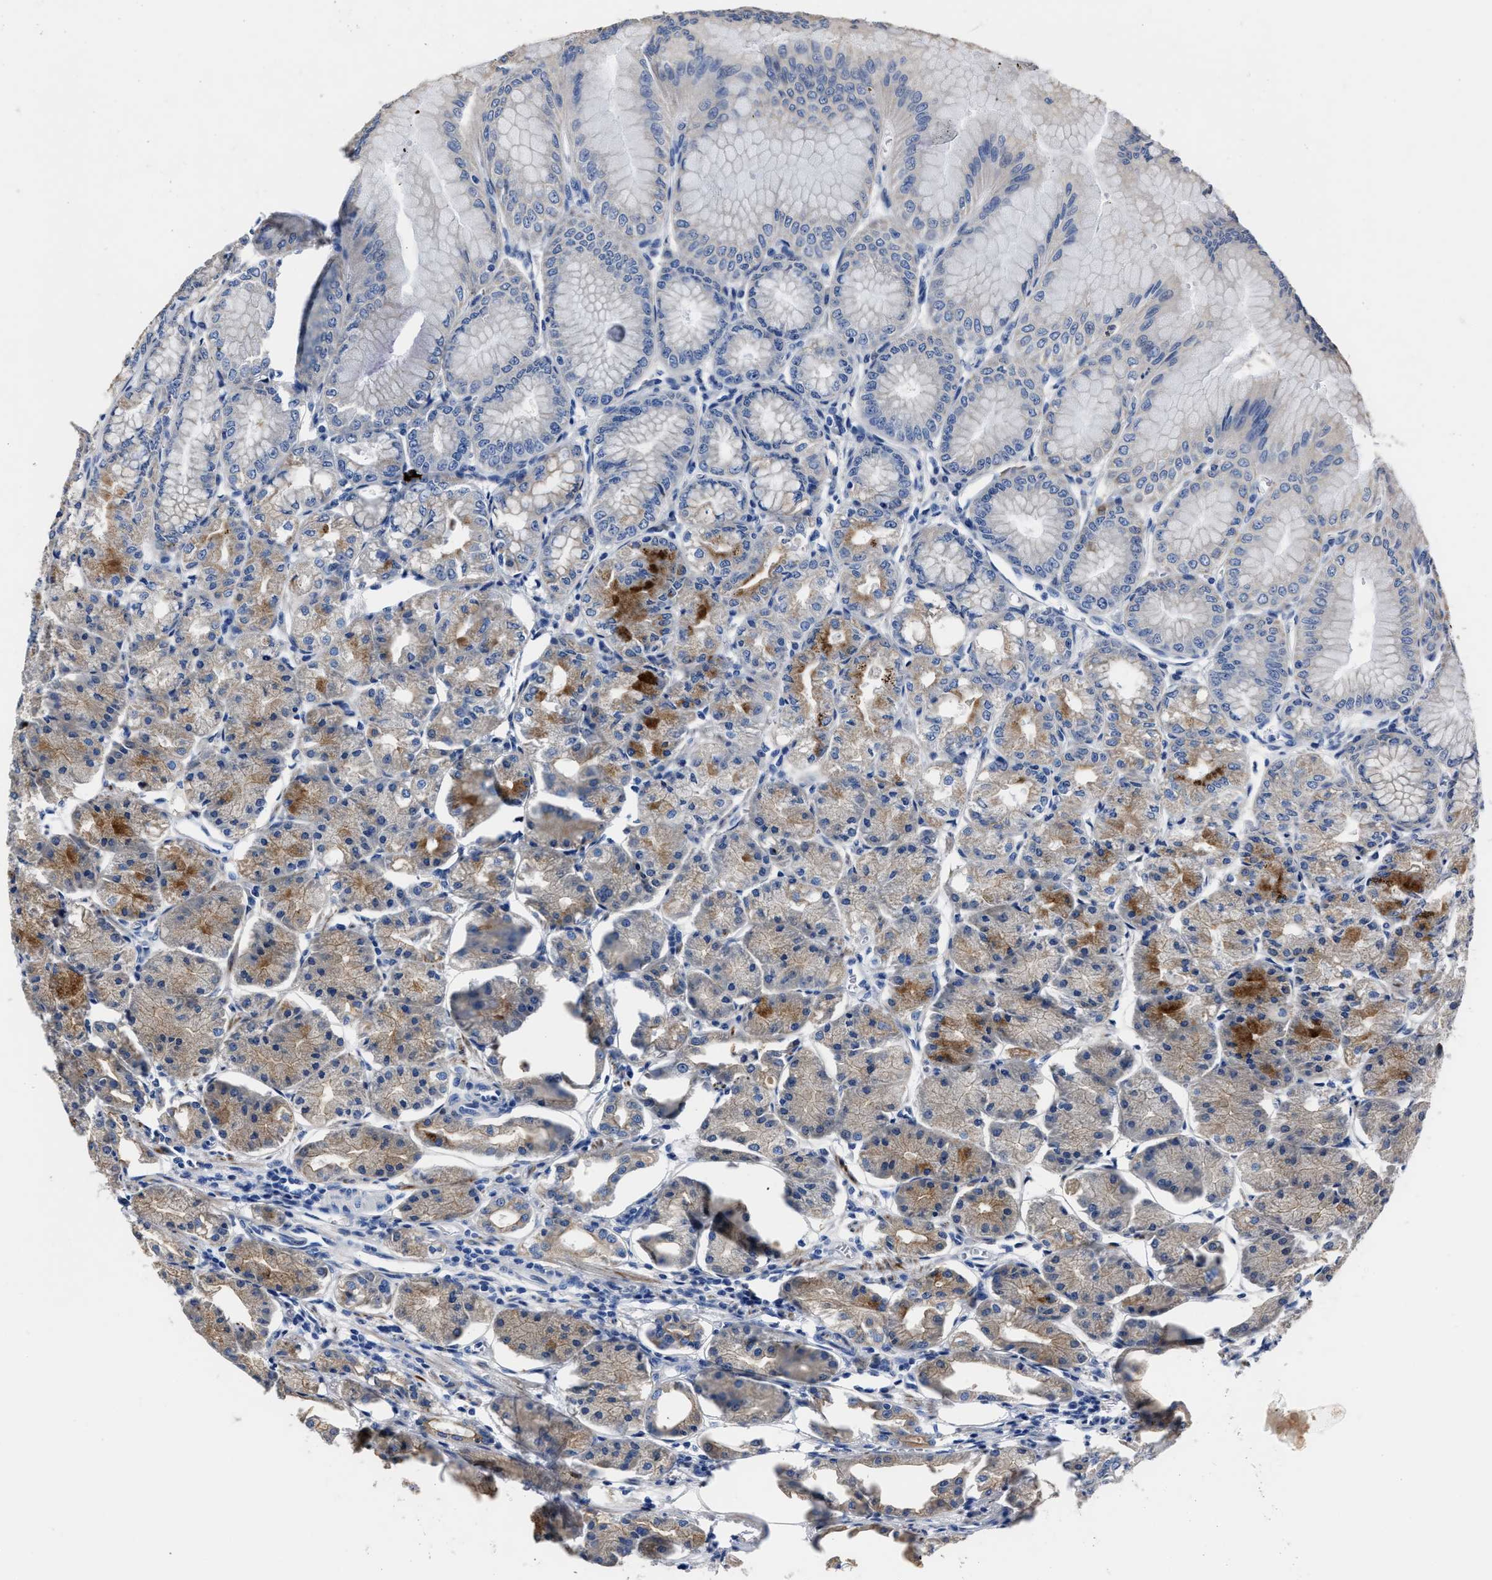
{"staining": {"intensity": "moderate", "quantity": "25%-75%", "location": "cytoplasmic/membranous"}, "tissue": "stomach", "cell_type": "Glandular cells", "image_type": "normal", "snomed": [{"axis": "morphology", "description": "Normal tissue, NOS"}, {"axis": "topography", "description": "Stomach, lower"}], "caption": "IHC image of unremarkable human stomach stained for a protein (brown), which displays medium levels of moderate cytoplasmic/membranous positivity in approximately 25%-75% of glandular cells.", "gene": "MOV10L1", "patient": {"sex": "male", "age": 71}}